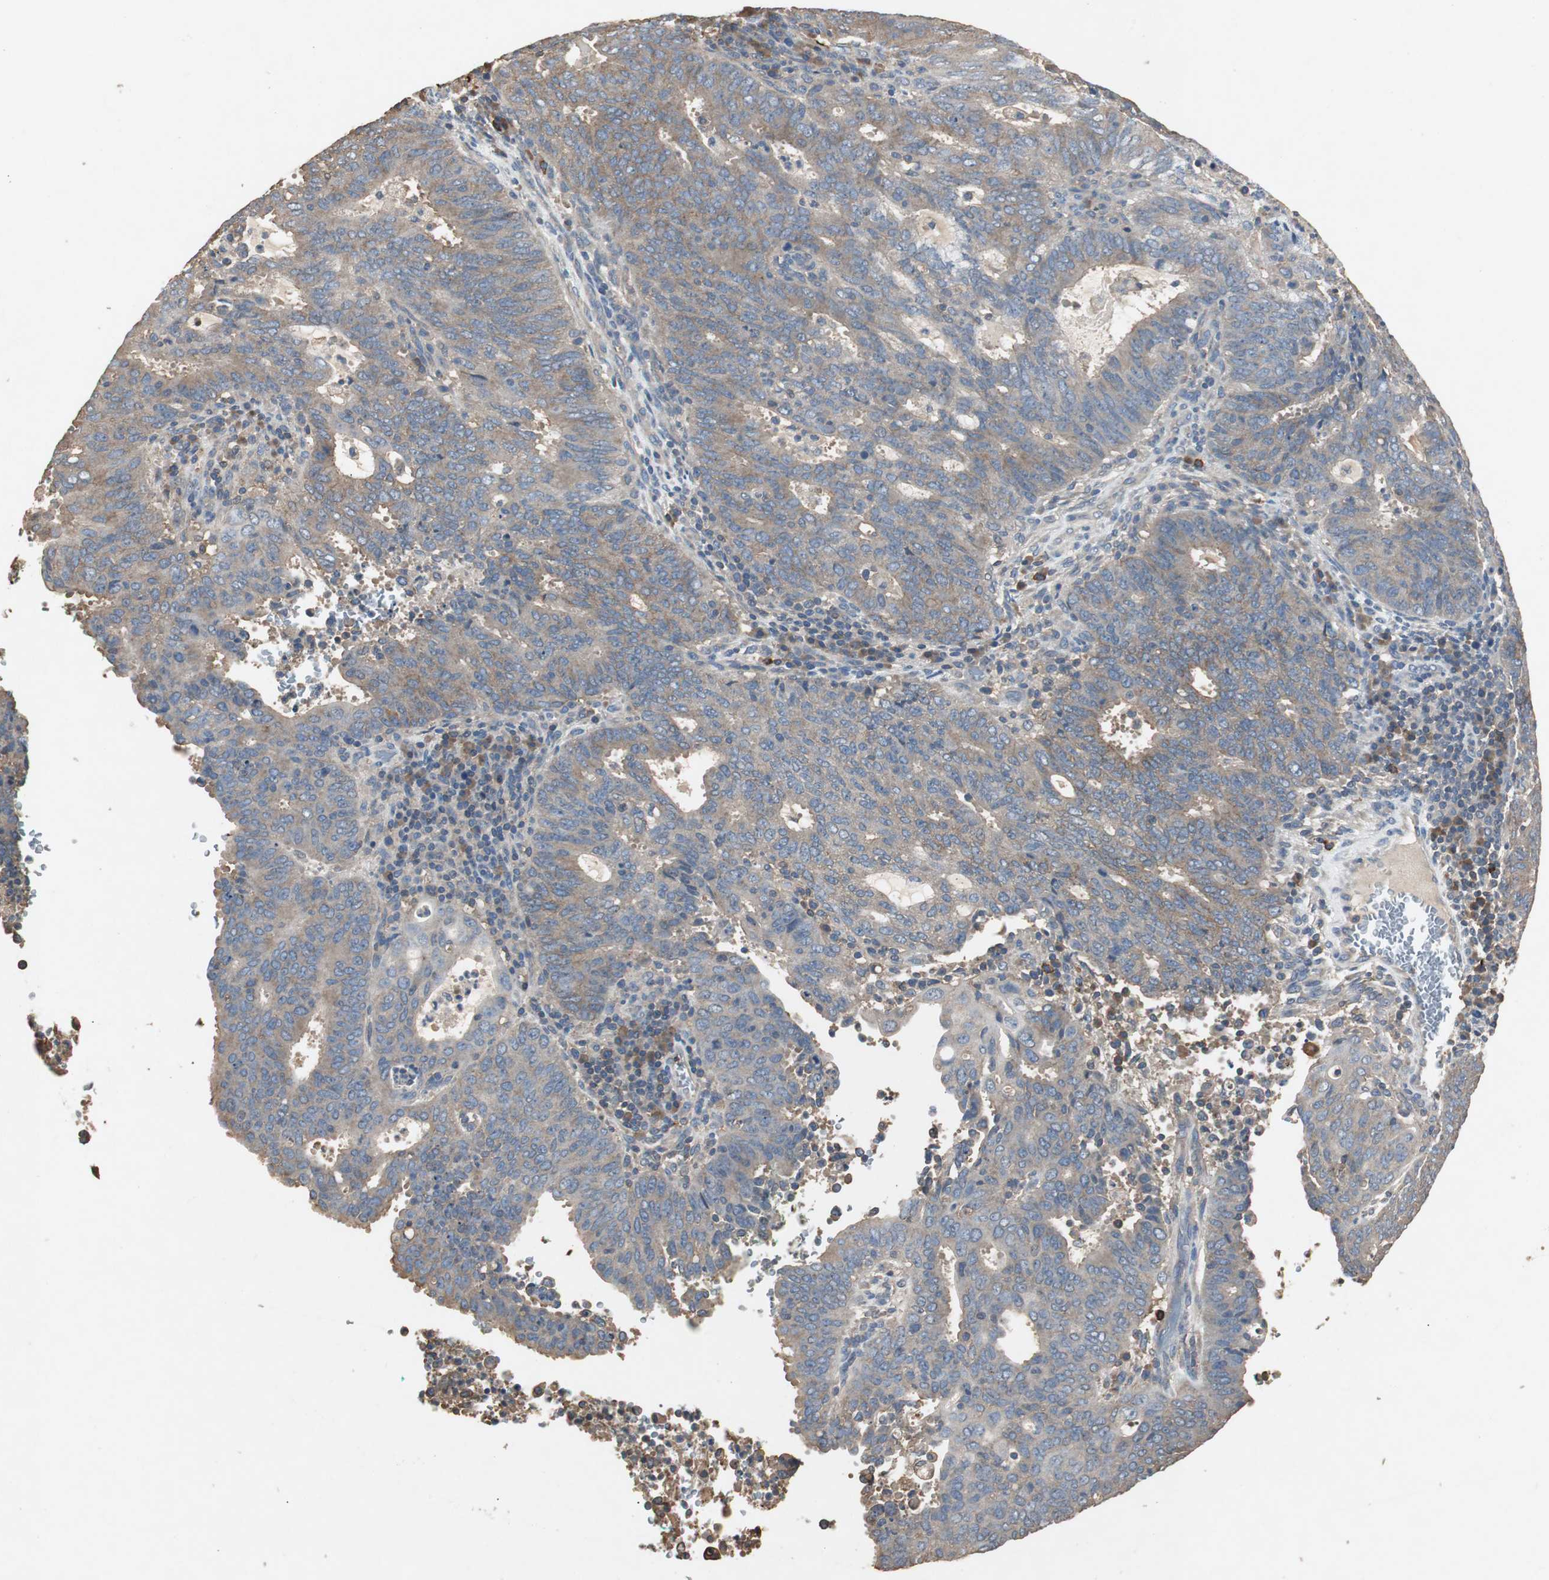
{"staining": {"intensity": "weak", "quantity": "25%-75%", "location": "cytoplasmic/membranous"}, "tissue": "cervical cancer", "cell_type": "Tumor cells", "image_type": "cancer", "snomed": [{"axis": "morphology", "description": "Adenocarcinoma, NOS"}, {"axis": "topography", "description": "Cervix"}], "caption": "Human cervical adenocarcinoma stained with a protein marker shows weak staining in tumor cells.", "gene": "TNFRSF14", "patient": {"sex": "female", "age": 44}}